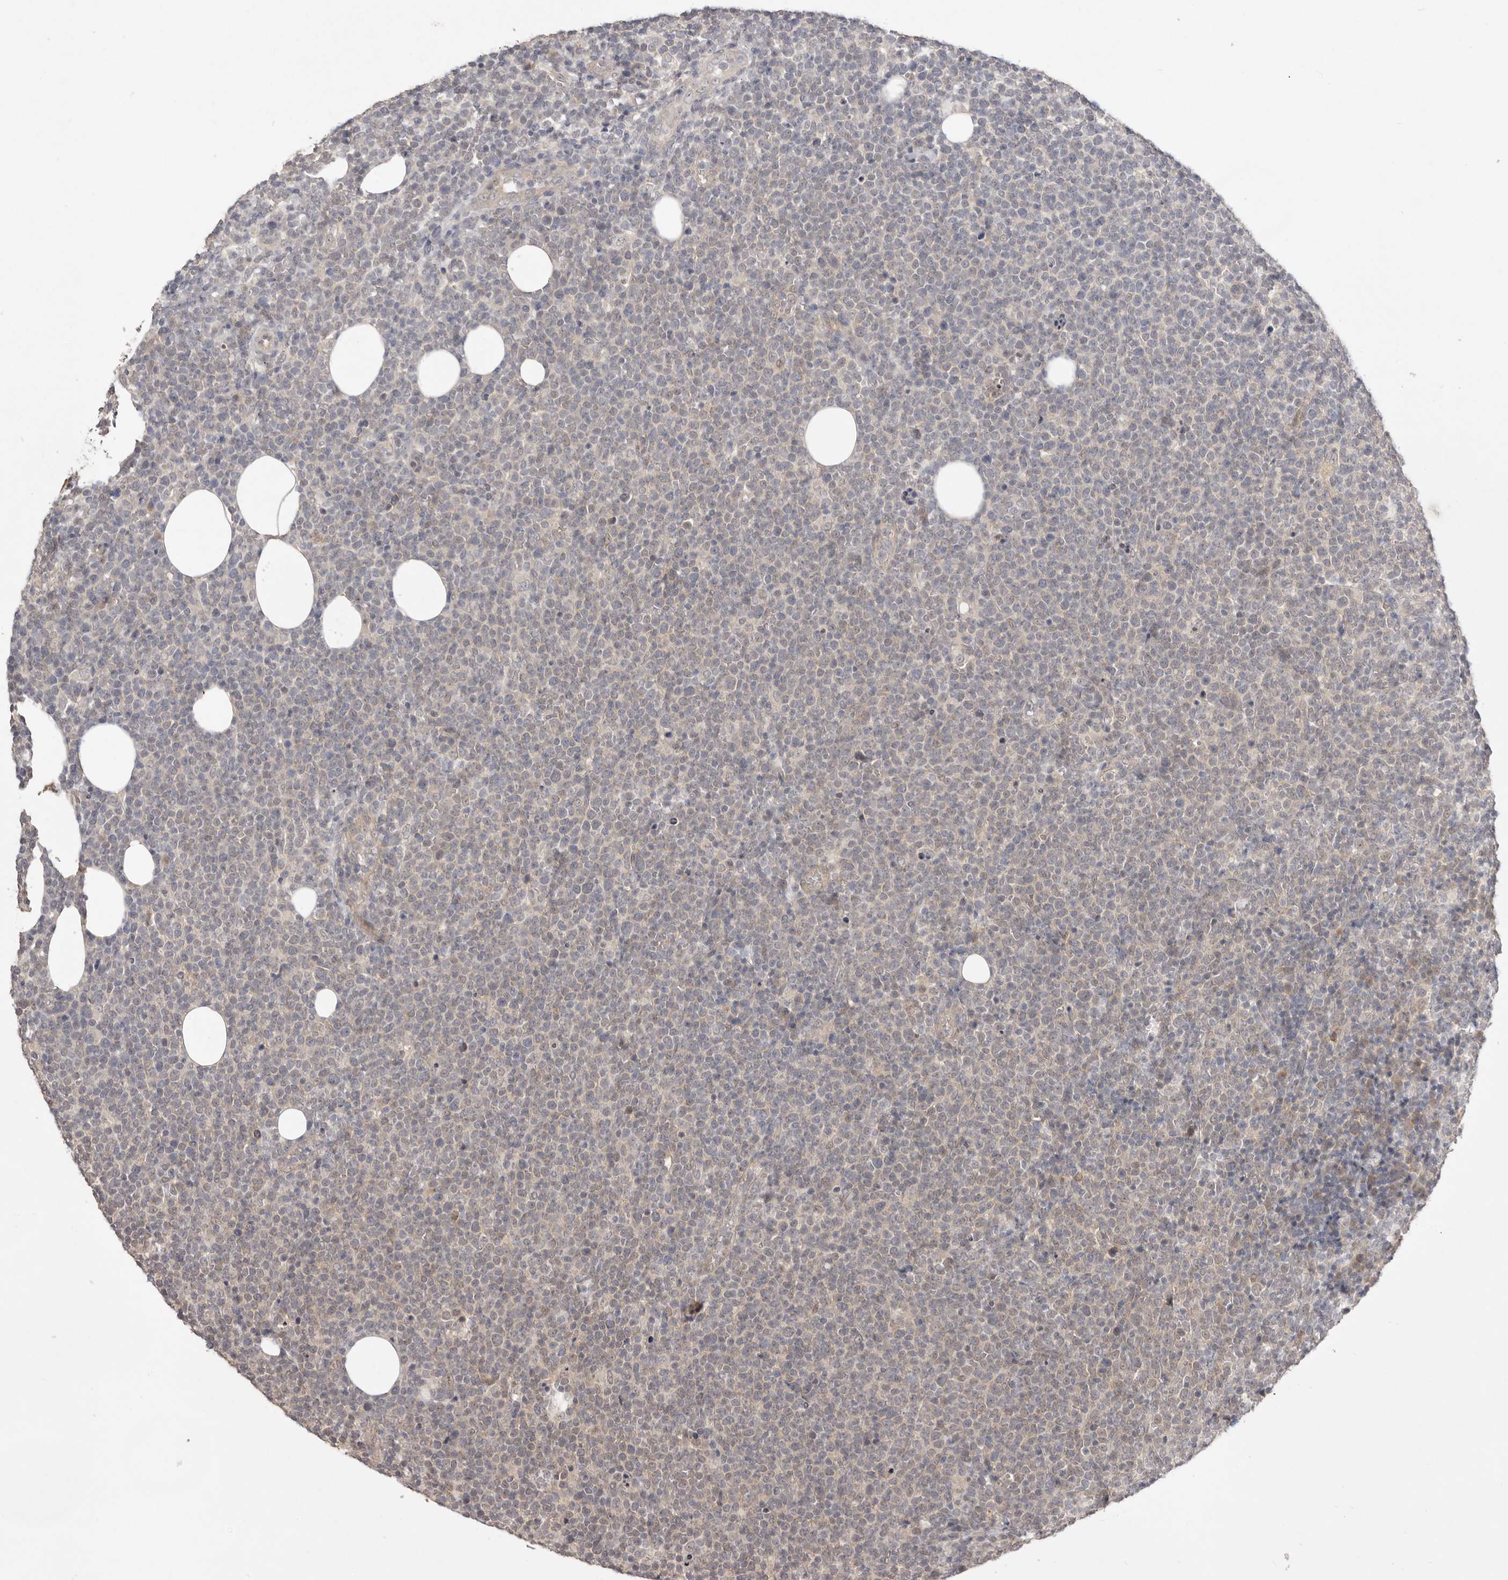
{"staining": {"intensity": "weak", "quantity": "<25%", "location": "cytoplasmic/membranous"}, "tissue": "lymphoma", "cell_type": "Tumor cells", "image_type": "cancer", "snomed": [{"axis": "morphology", "description": "Malignant lymphoma, non-Hodgkin's type, High grade"}, {"axis": "topography", "description": "Lymph node"}], "caption": "This is a image of IHC staining of malignant lymphoma, non-Hodgkin's type (high-grade), which shows no positivity in tumor cells.", "gene": "NSUN4", "patient": {"sex": "male", "age": 61}}